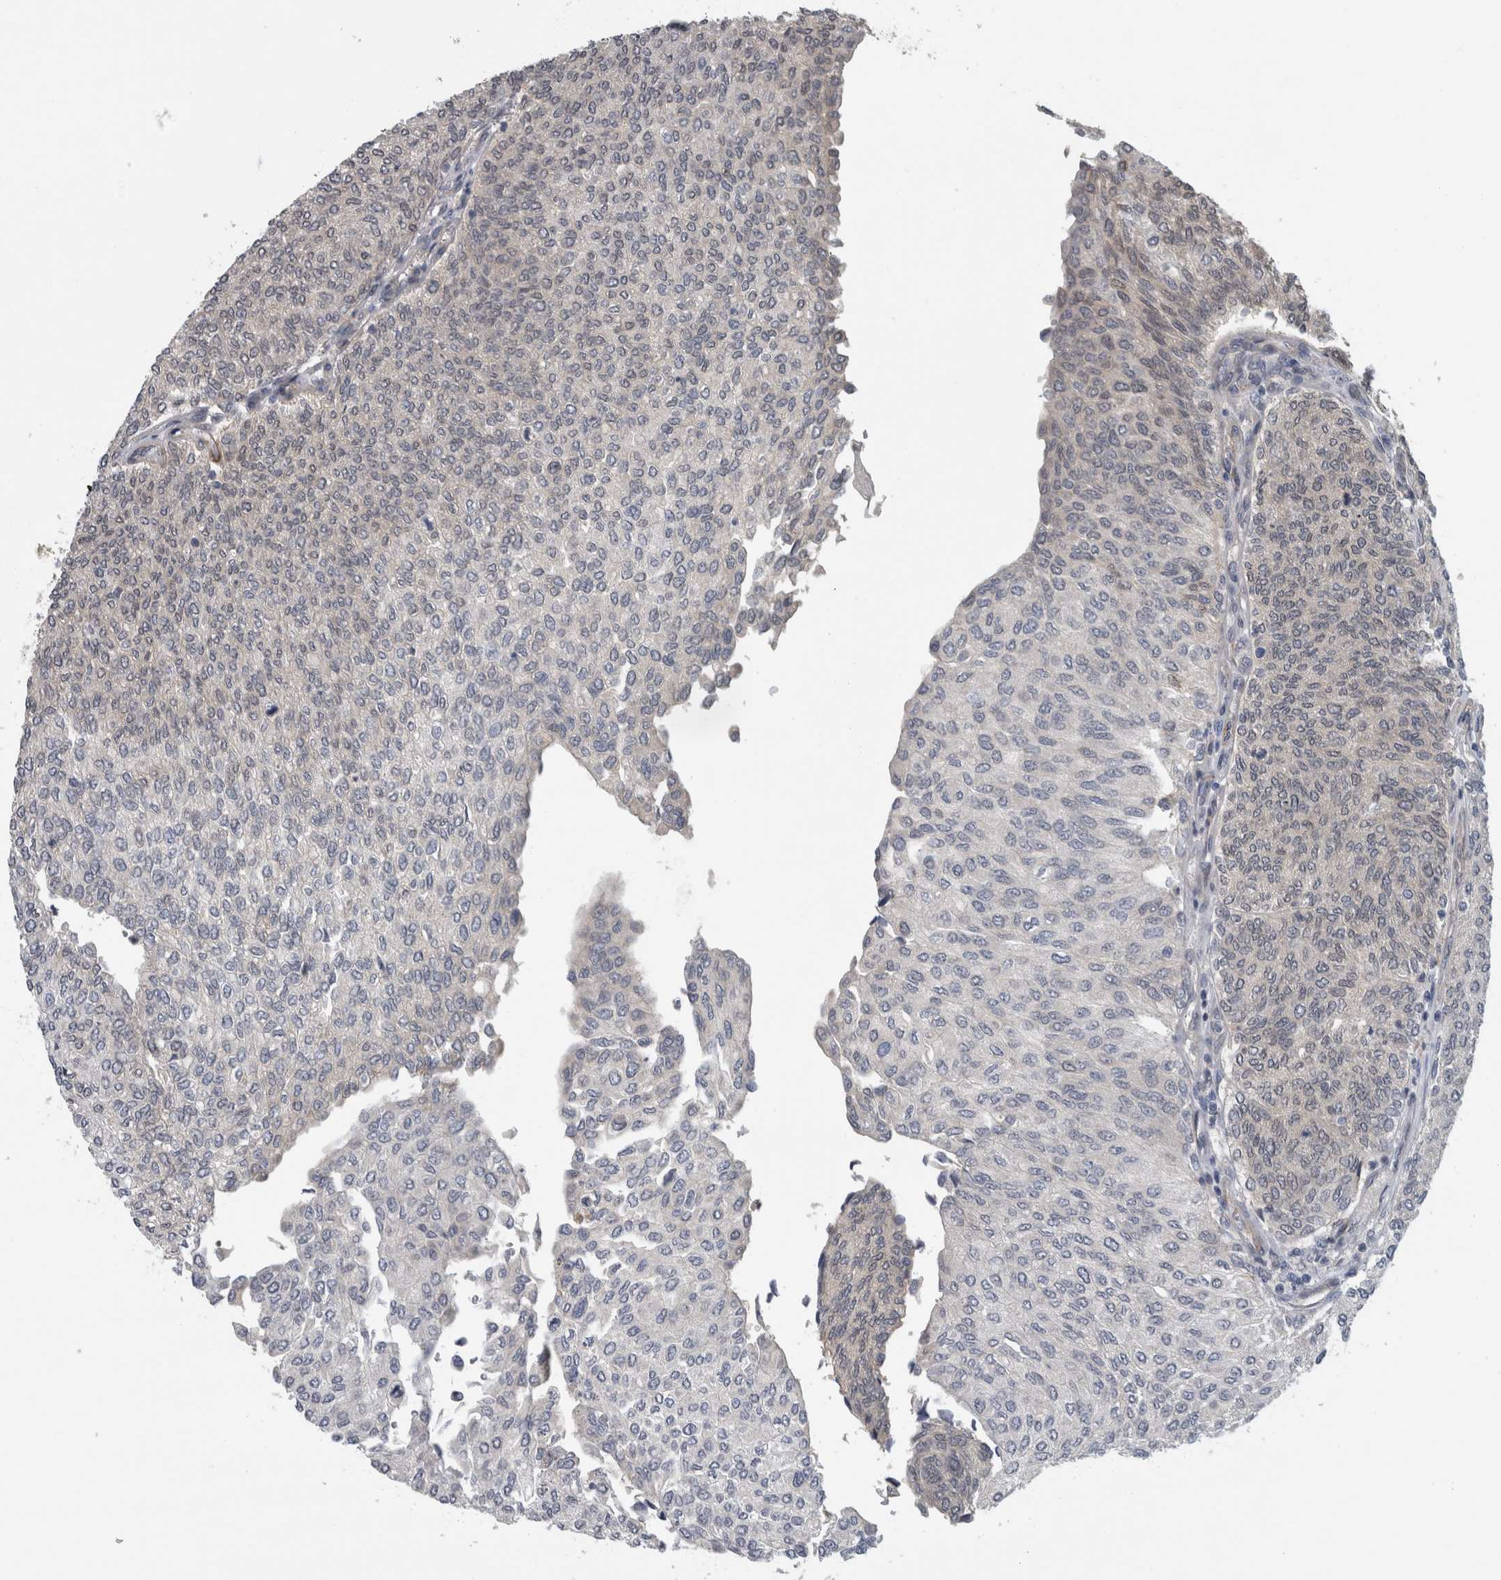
{"staining": {"intensity": "weak", "quantity": "<25%", "location": "cytoplasmic/membranous,nuclear"}, "tissue": "urothelial cancer", "cell_type": "Tumor cells", "image_type": "cancer", "snomed": [{"axis": "morphology", "description": "Urothelial carcinoma, Low grade"}, {"axis": "topography", "description": "Urinary bladder"}], "caption": "Tumor cells are negative for protein expression in human urothelial carcinoma (low-grade). The staining is performed using DAB brown chromogen with nuclei counter-stained in using hematoxylin.", "gene": "NAPRT", "patient": {"sex": "female", "age": 79}}